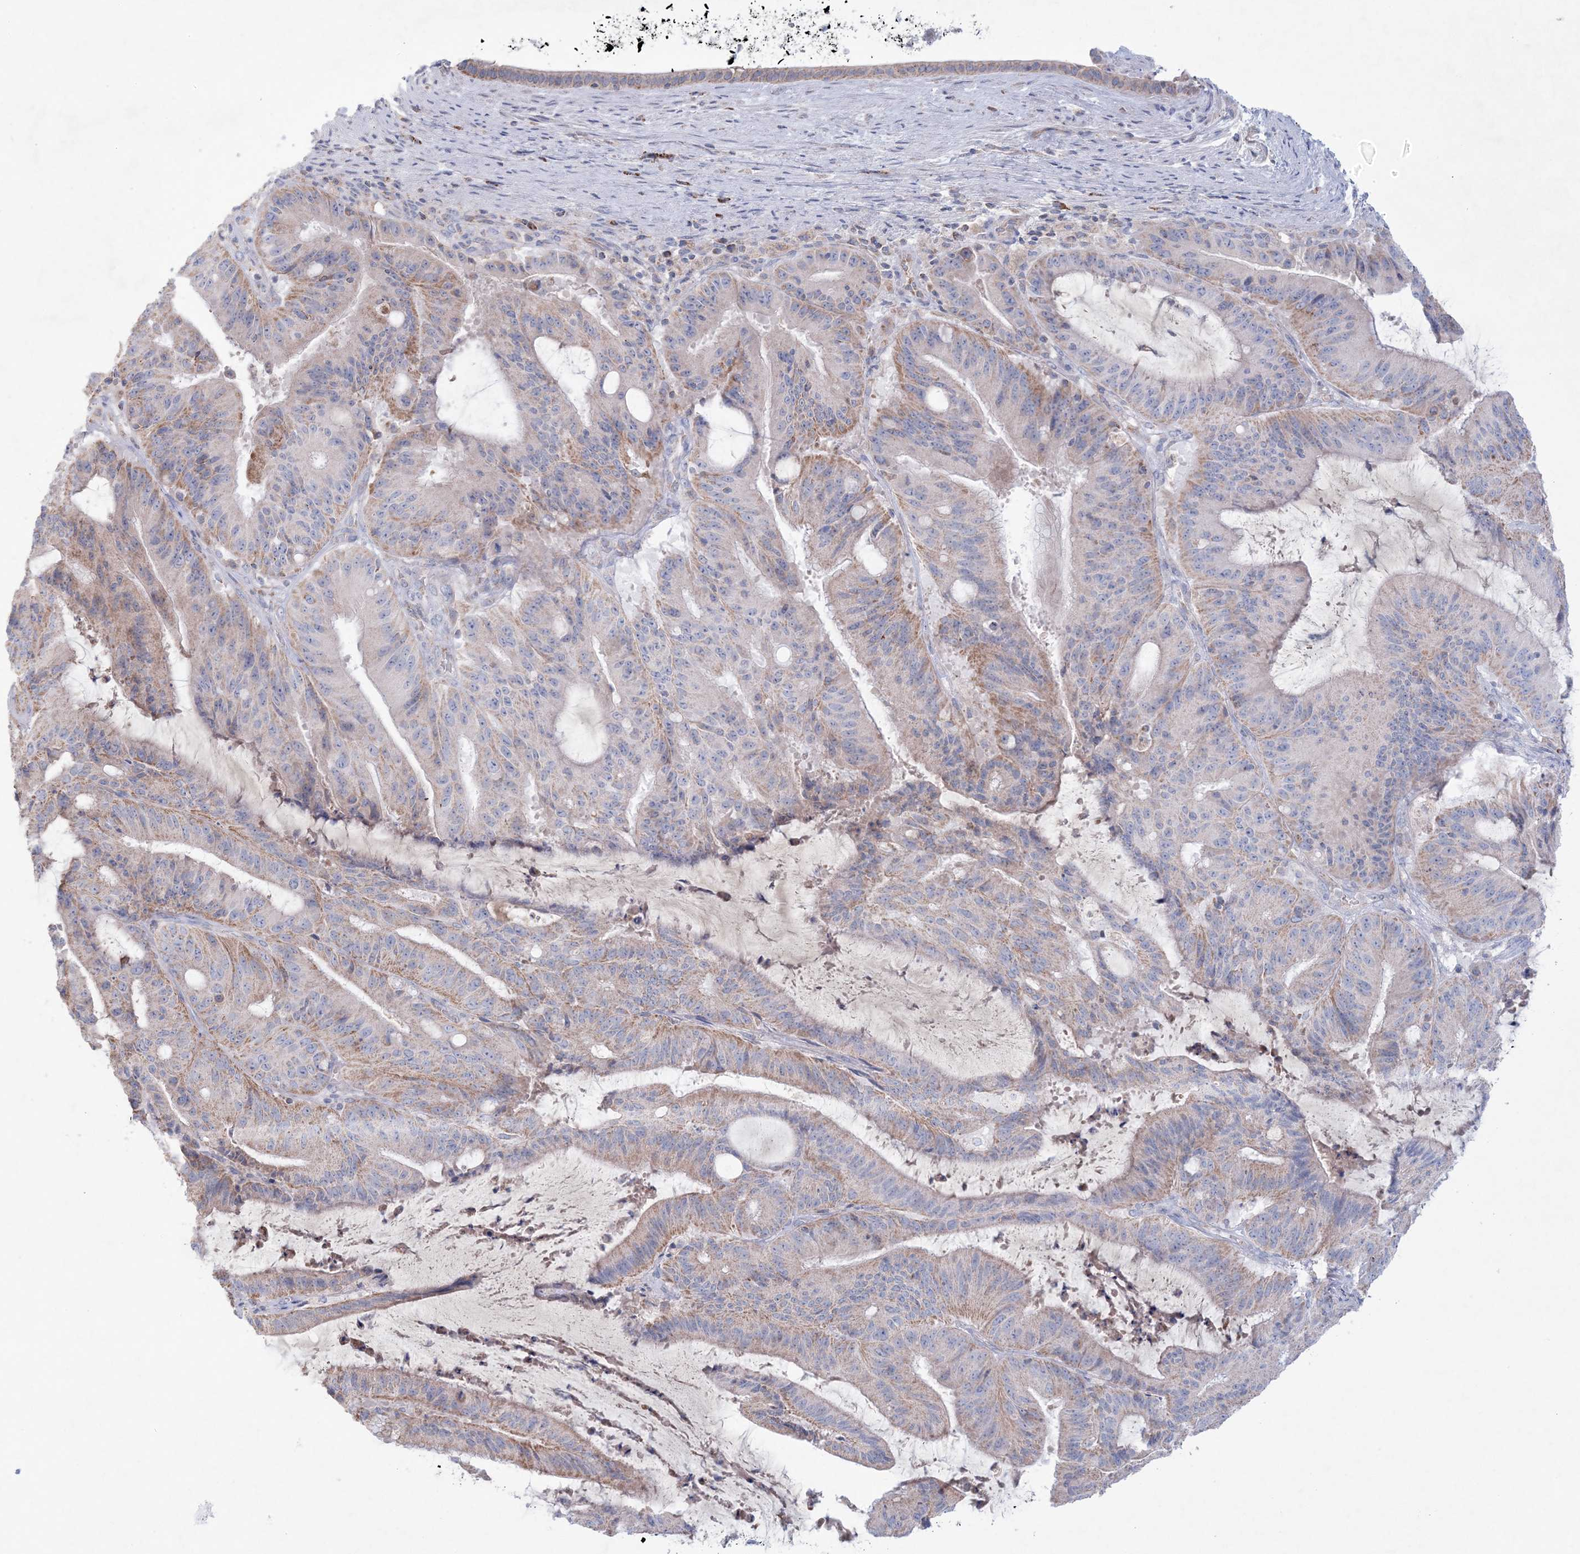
{"staining": {"intensity": "moderate", "quantity": "25%-75%", "location": "cytoplasmic/membranous"}, "tissue": "liver cancer", "cell_type": "Tumor cells", "image_type": "cancer", "snomed": [{"axis": "morphology", "description": "Normal tissue, NOS"}, {"axis": "morphology", "description": "Cholangiocarcinoma"}, {"axis": "topography", "description": "Liver"}, {"axis": "topography", "description": "Peripheral nerve tissue"}], "caption": "An immunohistochemistry photomicrograph of tumor tissue is shown. Protein staining in brown highlights moderate cytoplasmic/membranous positivity in liver cancer within tumor cells. Immunohistochemistry stains the protein of interest in brown and the nuclei are stained blue.", "gene": "KCTD6", "patient": {"sex": "female", "age": 73}}